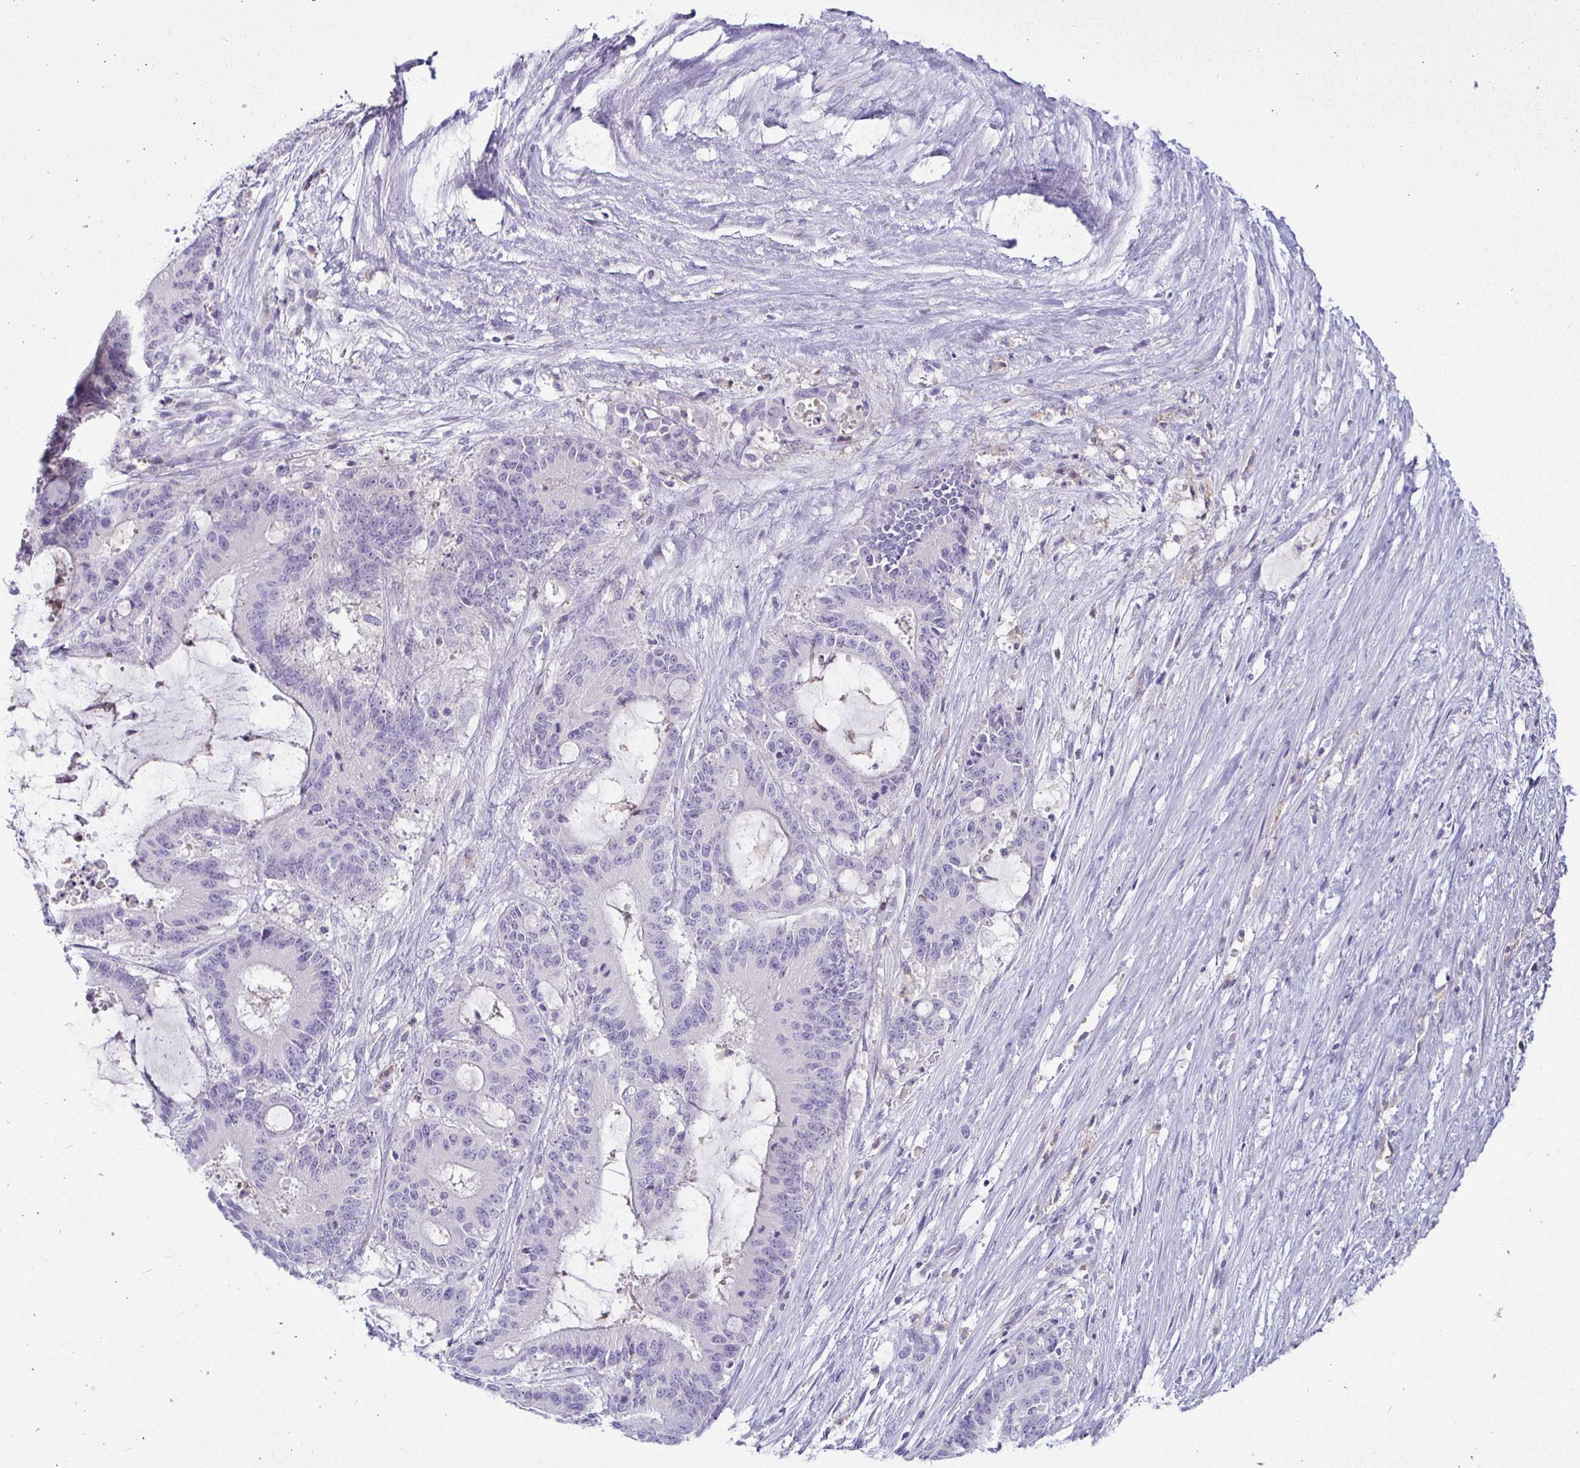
{"staining": {"intensity": "negative", "quantity": "none", "location": "none"}, "tissue": "liver cancer", "cell_type": "Tumor cells", "image_type": "cancer", "snomed": [{"axis": "morphology", "description": "Normal tissue, NOS"}, {"axis": "morphology", "description": "Cholangiocarcinoma"}, {"axis": "topography", "description": "Liver"}, {"axis": "topography", "description": "Peripheral nerve tissue"}], "caption": "Immunohistochemical staining of liver cancer reveals no significant expression in tumor cells. (Stains: DAB immunohistochemistry (IHC) with hematoxylin counter stain, Microscopy: brightfield microscopy at high magnification).", "gene": "SIRPA", "patient": {"sex": "female", "age": 73}}